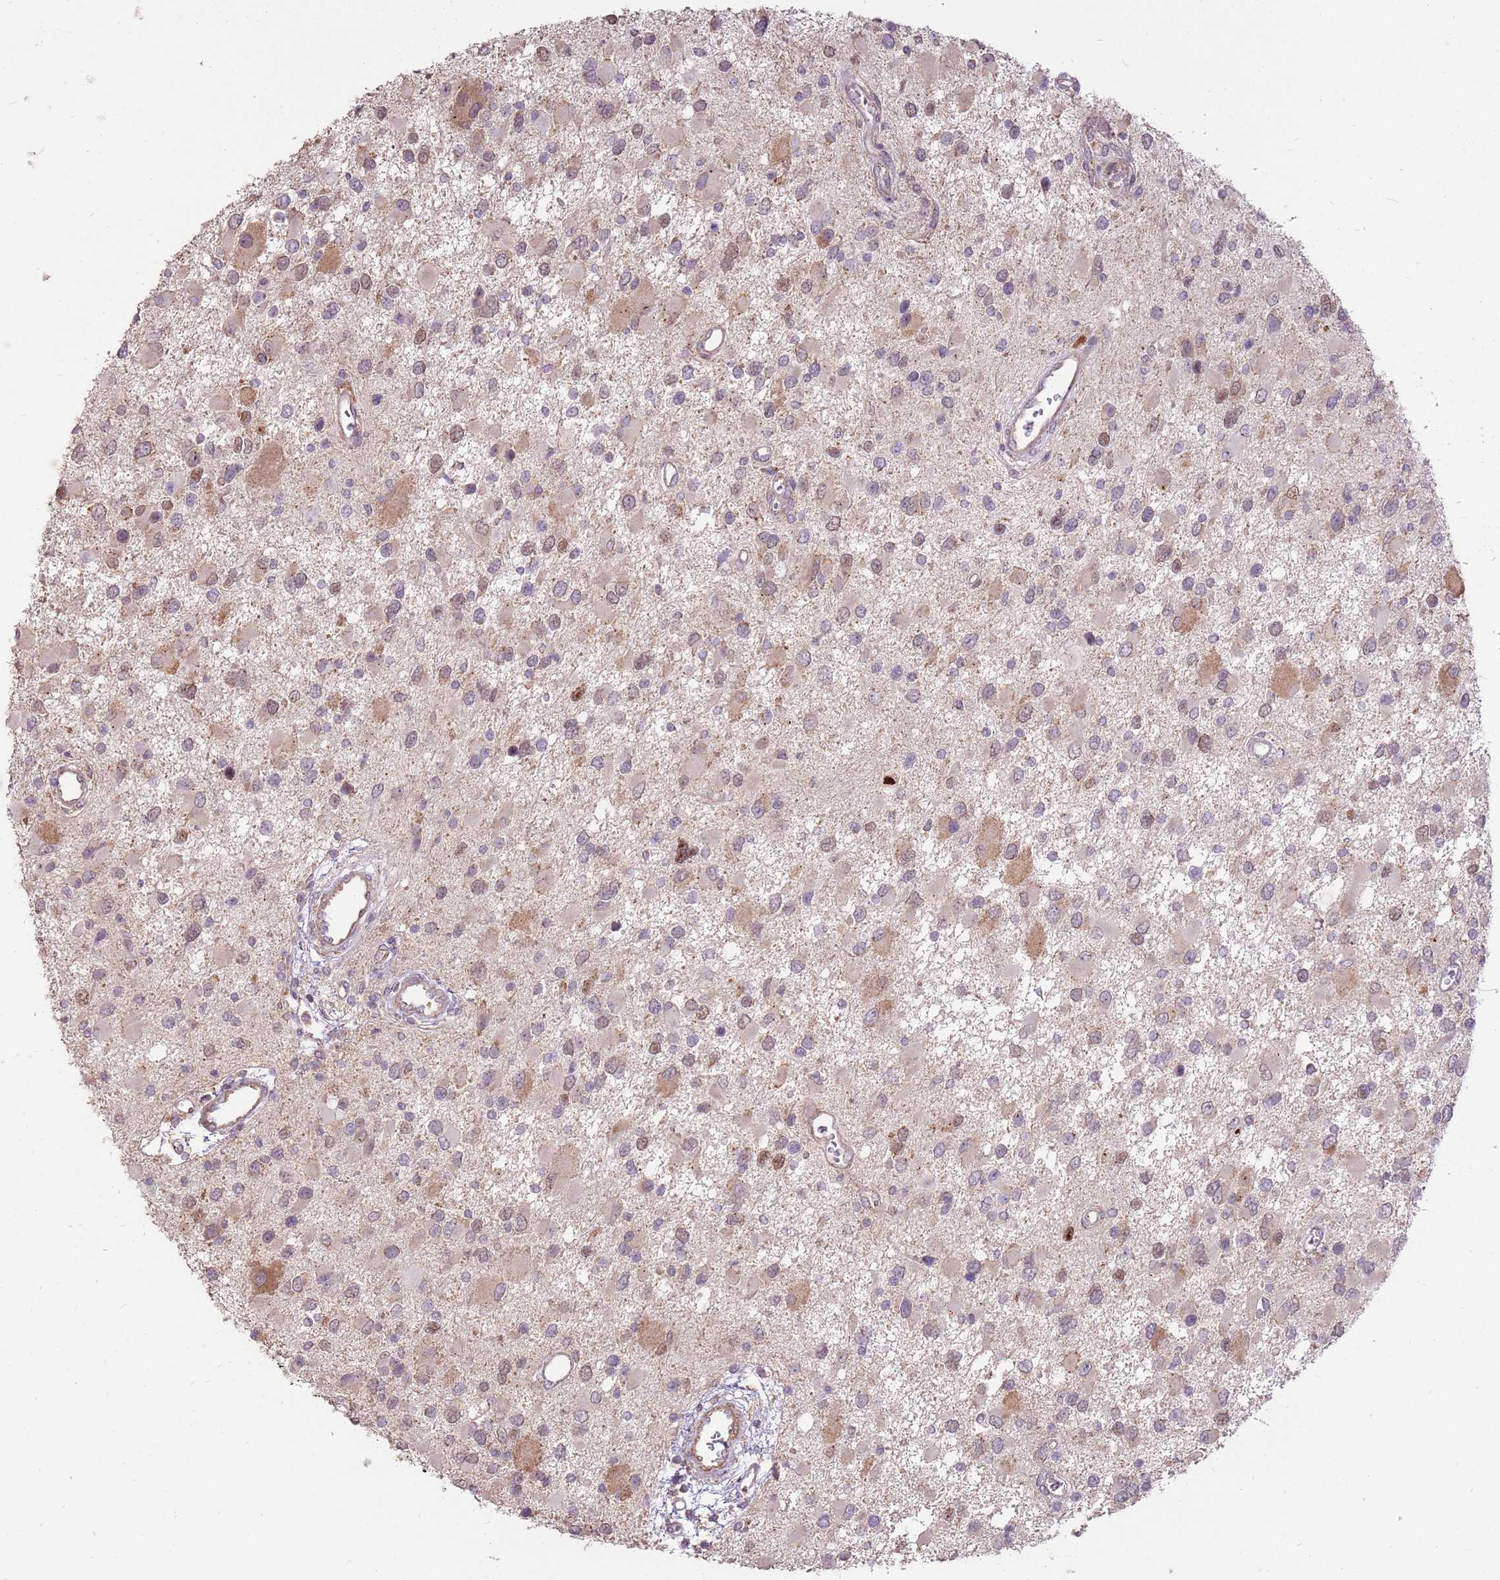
{"staining": {"intensity": "strong", "quantity": "<25%", "location": "cytoplasmic/membranous,nuclear"}, "tissue": "glioma", "cell_type": "Tumor cells", "image_type": "cancer", "snomed": [{"axis": "morphology", "description": "Glioma, malignant, High grade"}, {"axis": "topography", "description": "Brain"}], "caption": "A histopathology image of human glioma stained for a protein exhibits strong cytoplasmic/membranous and nuclear brown staining in tumor cells.", "gene": "SPATA31D1", "patient": {"sex": "male", "age": 53}}